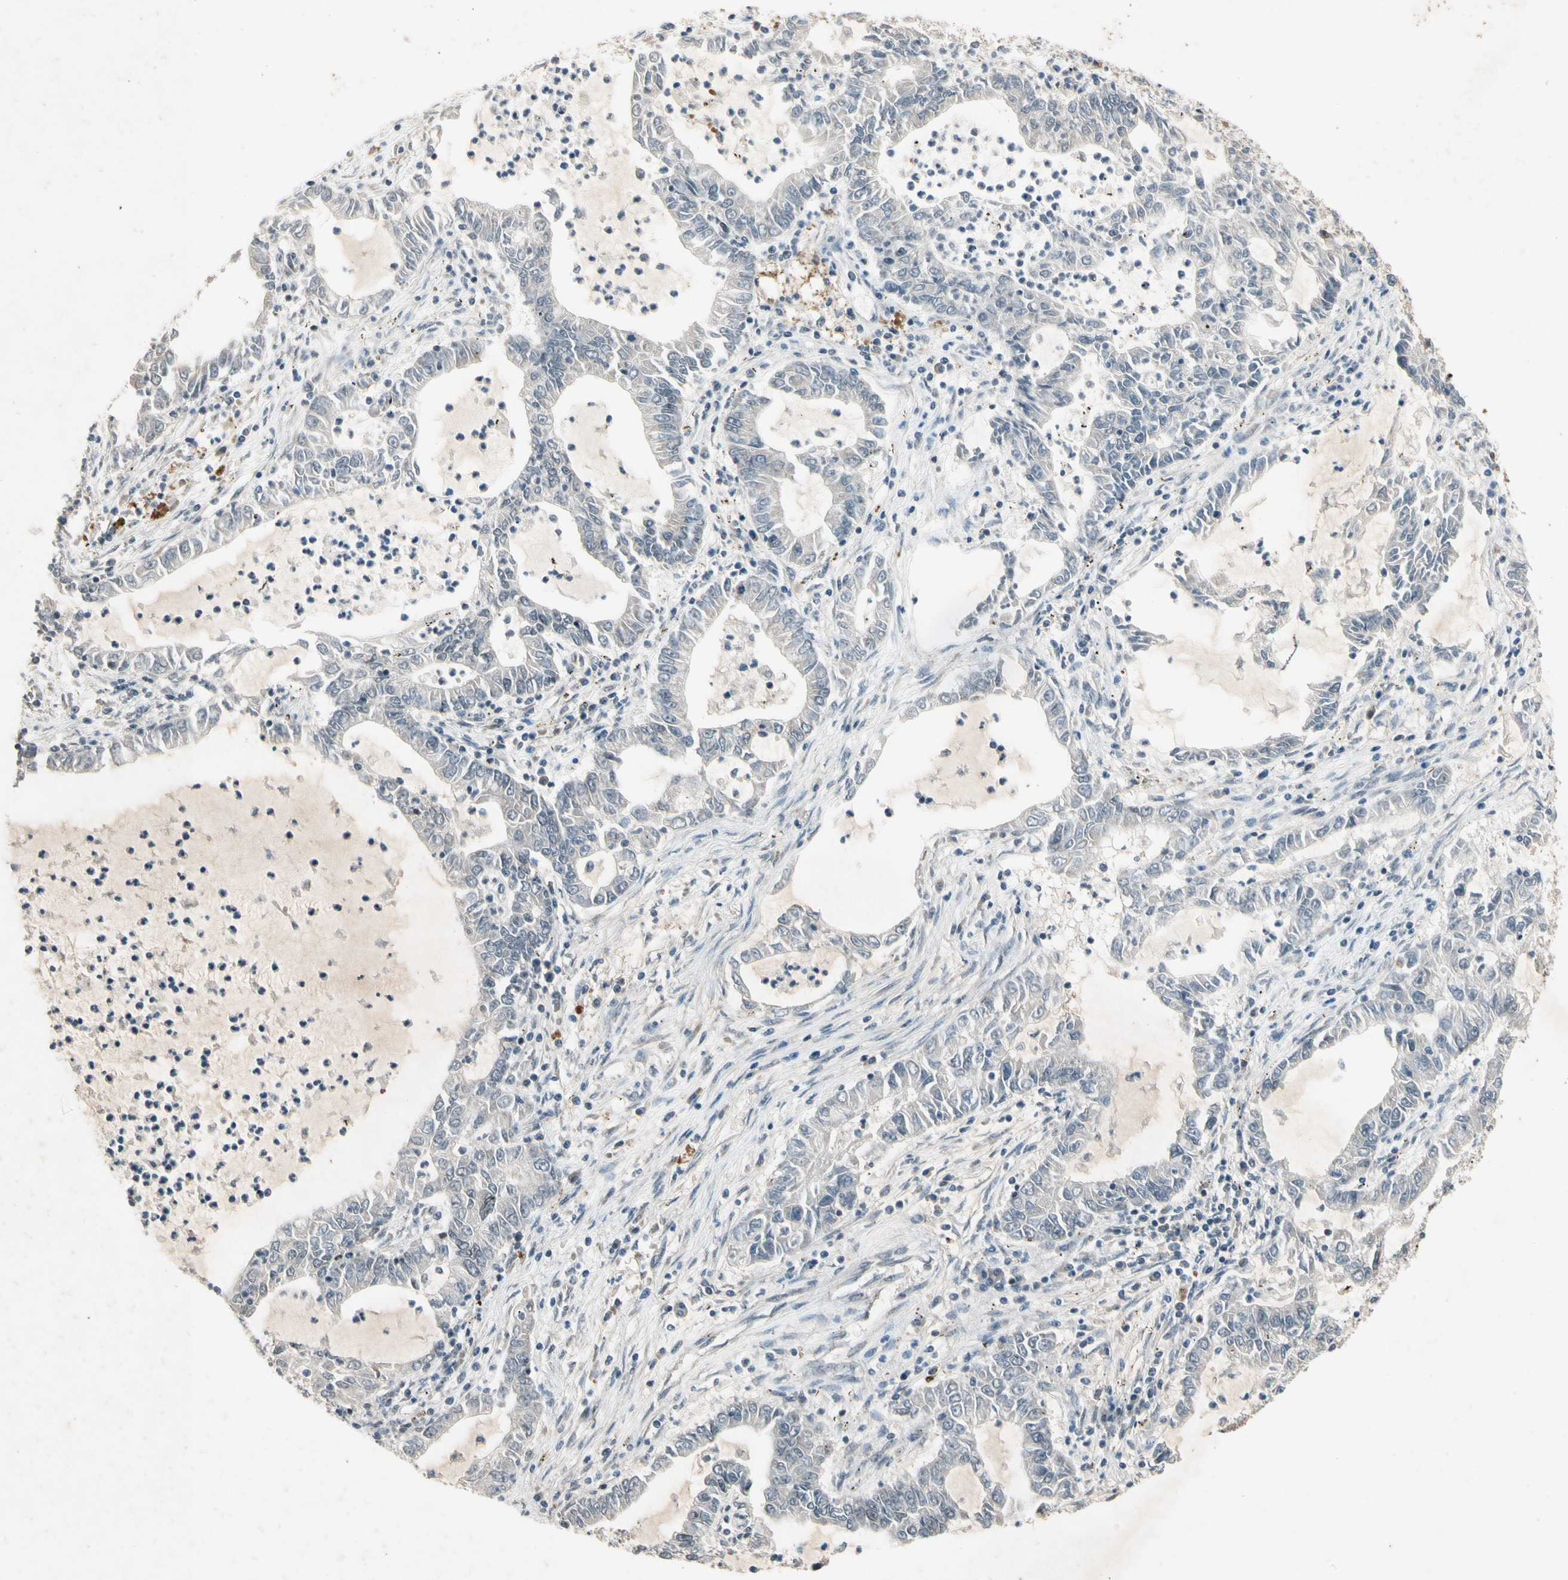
{"staining": {"intensity": "negative", "quantity": "none", "location": "none"}, "tissue": "lung cancer", "cell_type": "Tumor cells", "image_type": "cancer", "snomed": [{"axis": "morphology", "description": "Adenocarcinoma, NOS"}, {"axis": "topography", "description": "Lung"}], "caption": "Lung cancer (adenocarcinoma) stained for a protein using IHC reveals no staining tumor cells.", "gene": "RPS6KB2", "patient": {"sex": "female", "age": 51}}